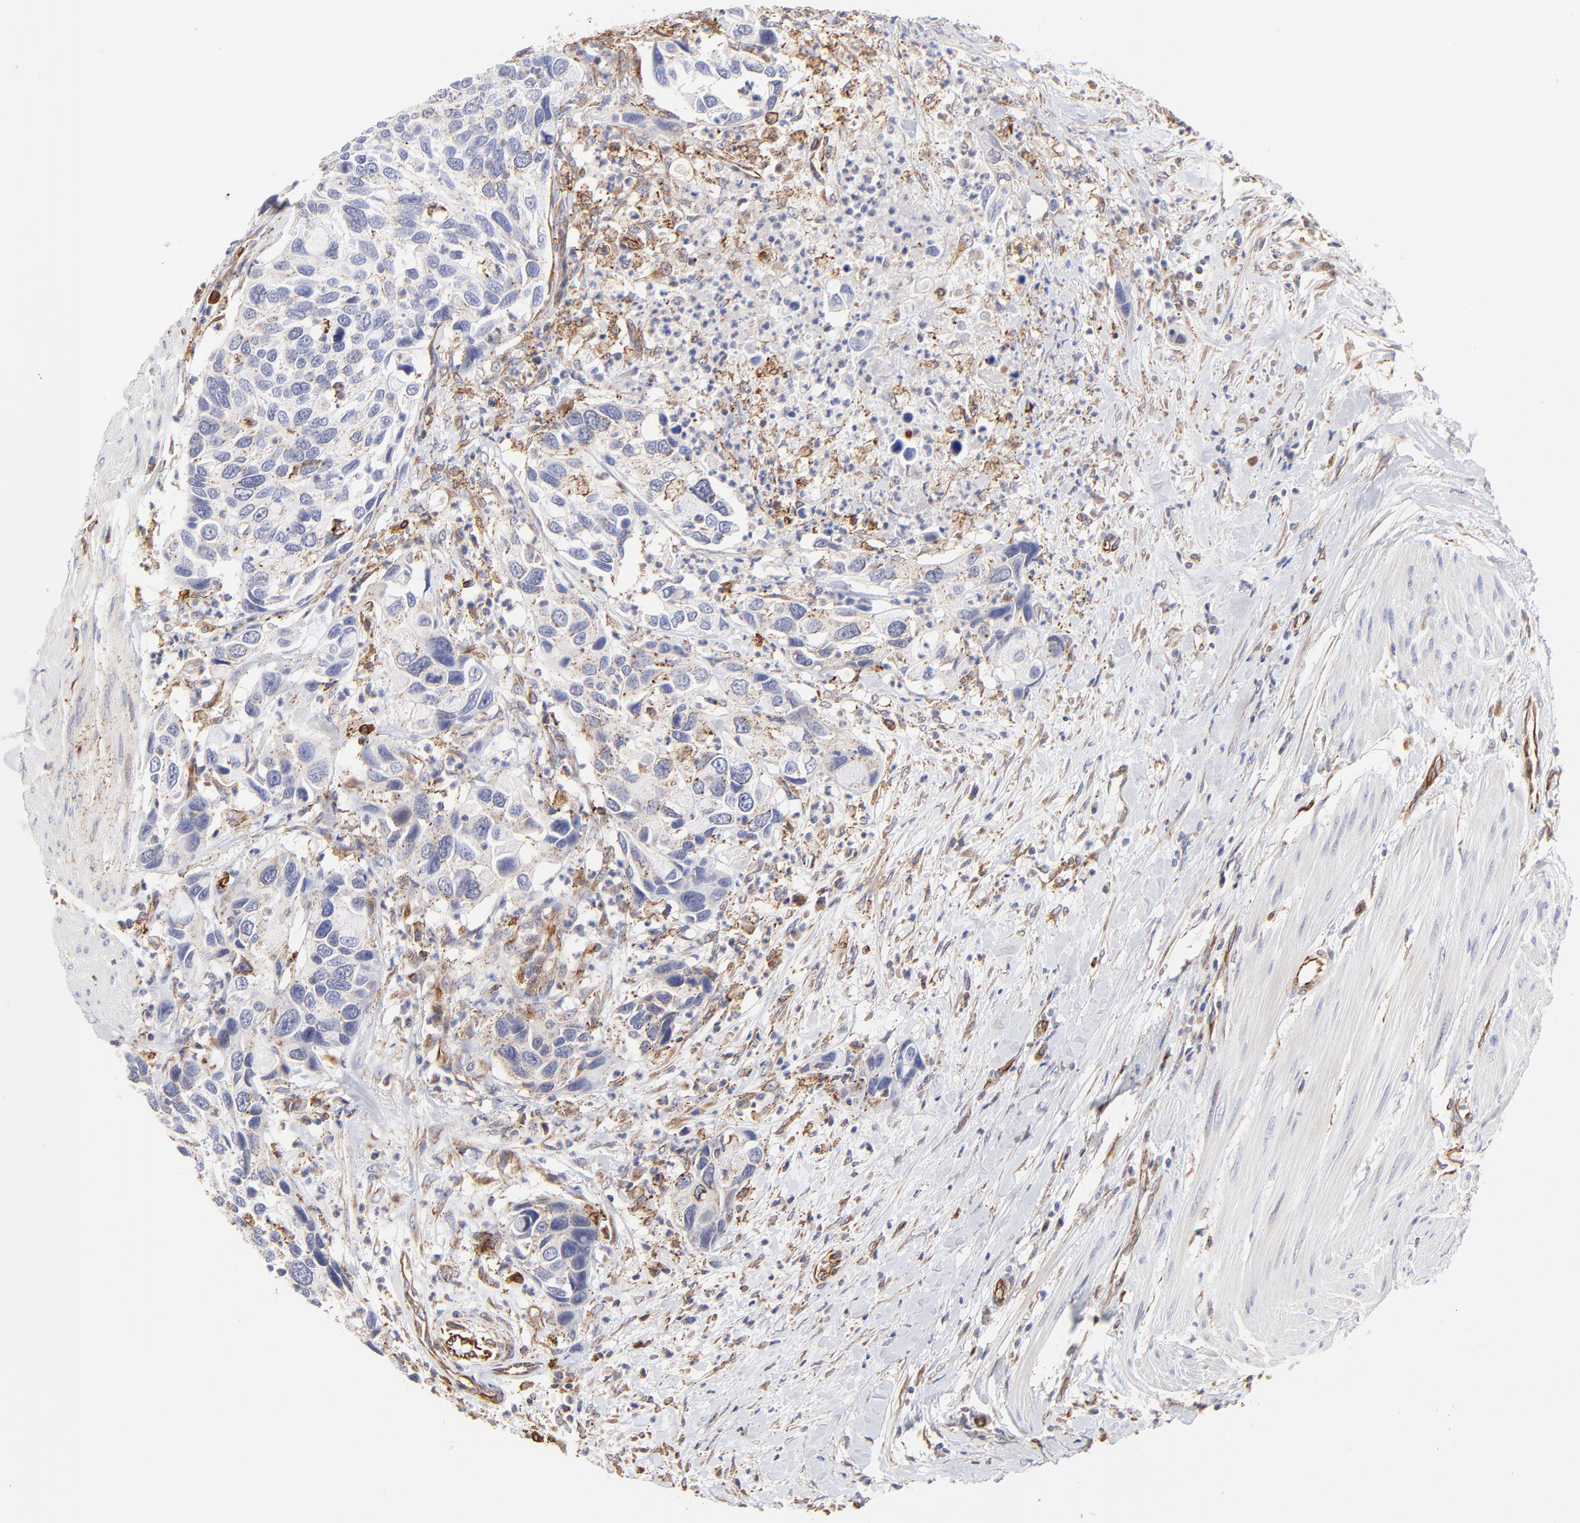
{"staining": {"intensity": "weak", "quantity": ">75%", "location": "cytoplasmic/membranous"}, "tissue": "urothelial cancer", "cell_type": "Tumor cells", "image_type": "cancer", "snomed": [{"axis": "morphology", "description": "Urothelial carcinoma, High grade"}, {"axis": "topography", "description": "Urinary bladder"}], "caption": "High-grade urothelial carcinoma was stained to show a protein in brown. There is low levels of weak cytoplasmic/membranous staining in about >75% of tumor cells.", "gene": "COX8C", "patient": {"sex": "male", "age": 66}}